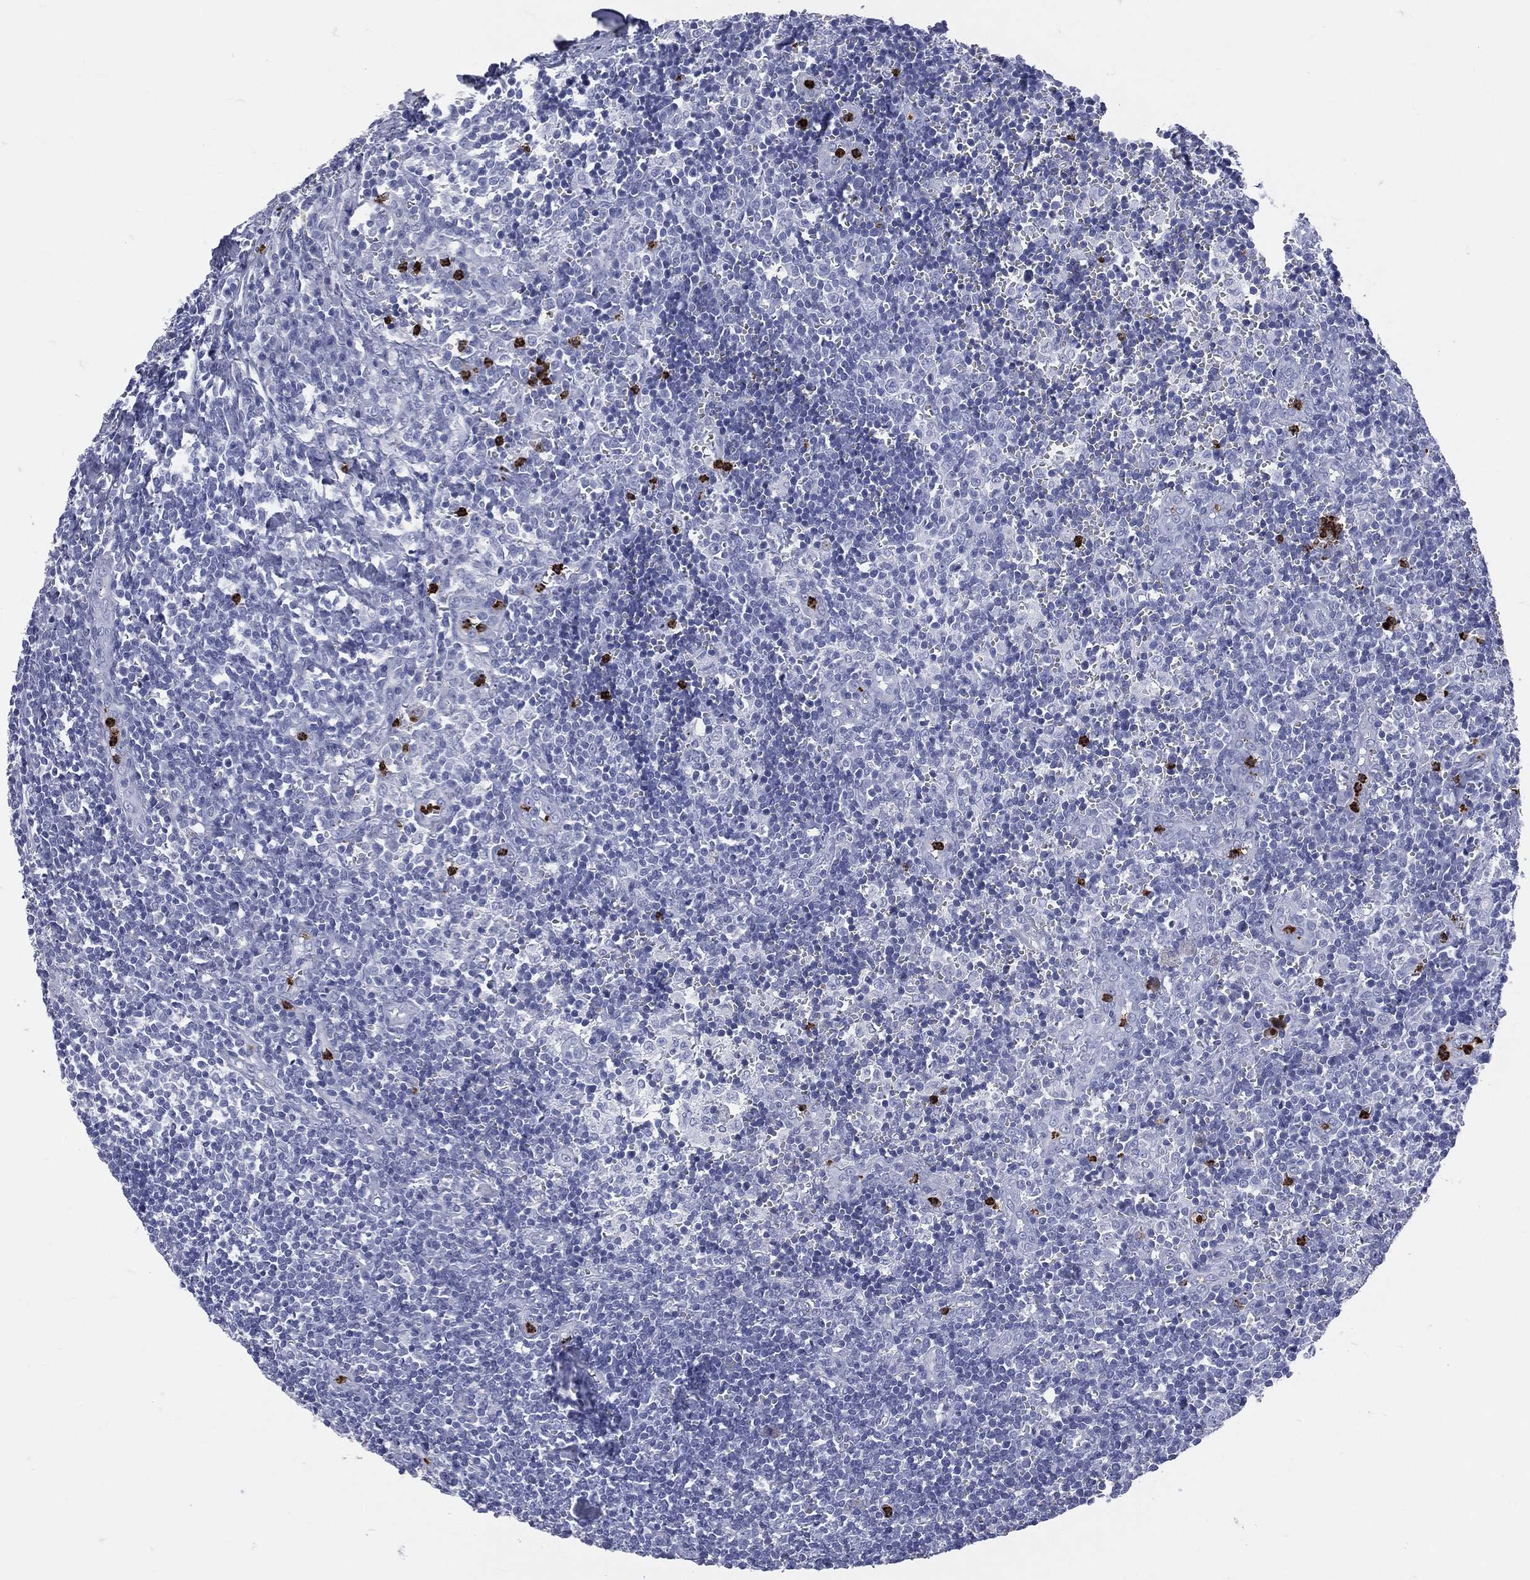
{"staining": {"intensity": "strong", "quantity": "<25%", "location": "cytoplasmic/membranous"}, "tissue": "lymph node", "cell_type": "Non-germinal center cells", "image_type": "normal", "snomed": [{"axis": "morphology", "description": "Normal tissue, NOS"}, {"axis": "topography", "description": "Lymph node"}, {"axis": "topography", "description": "Salivary gland"}], "caption": "Immunohistochemical staining of normal human lymph node exhibits medium levels of strong cytoplasmic/membranous positivity in approximately <25% of non-germinal center cells.", "gene": "PGLYRP1", "patient": {"sex": "male", "age": 78}}